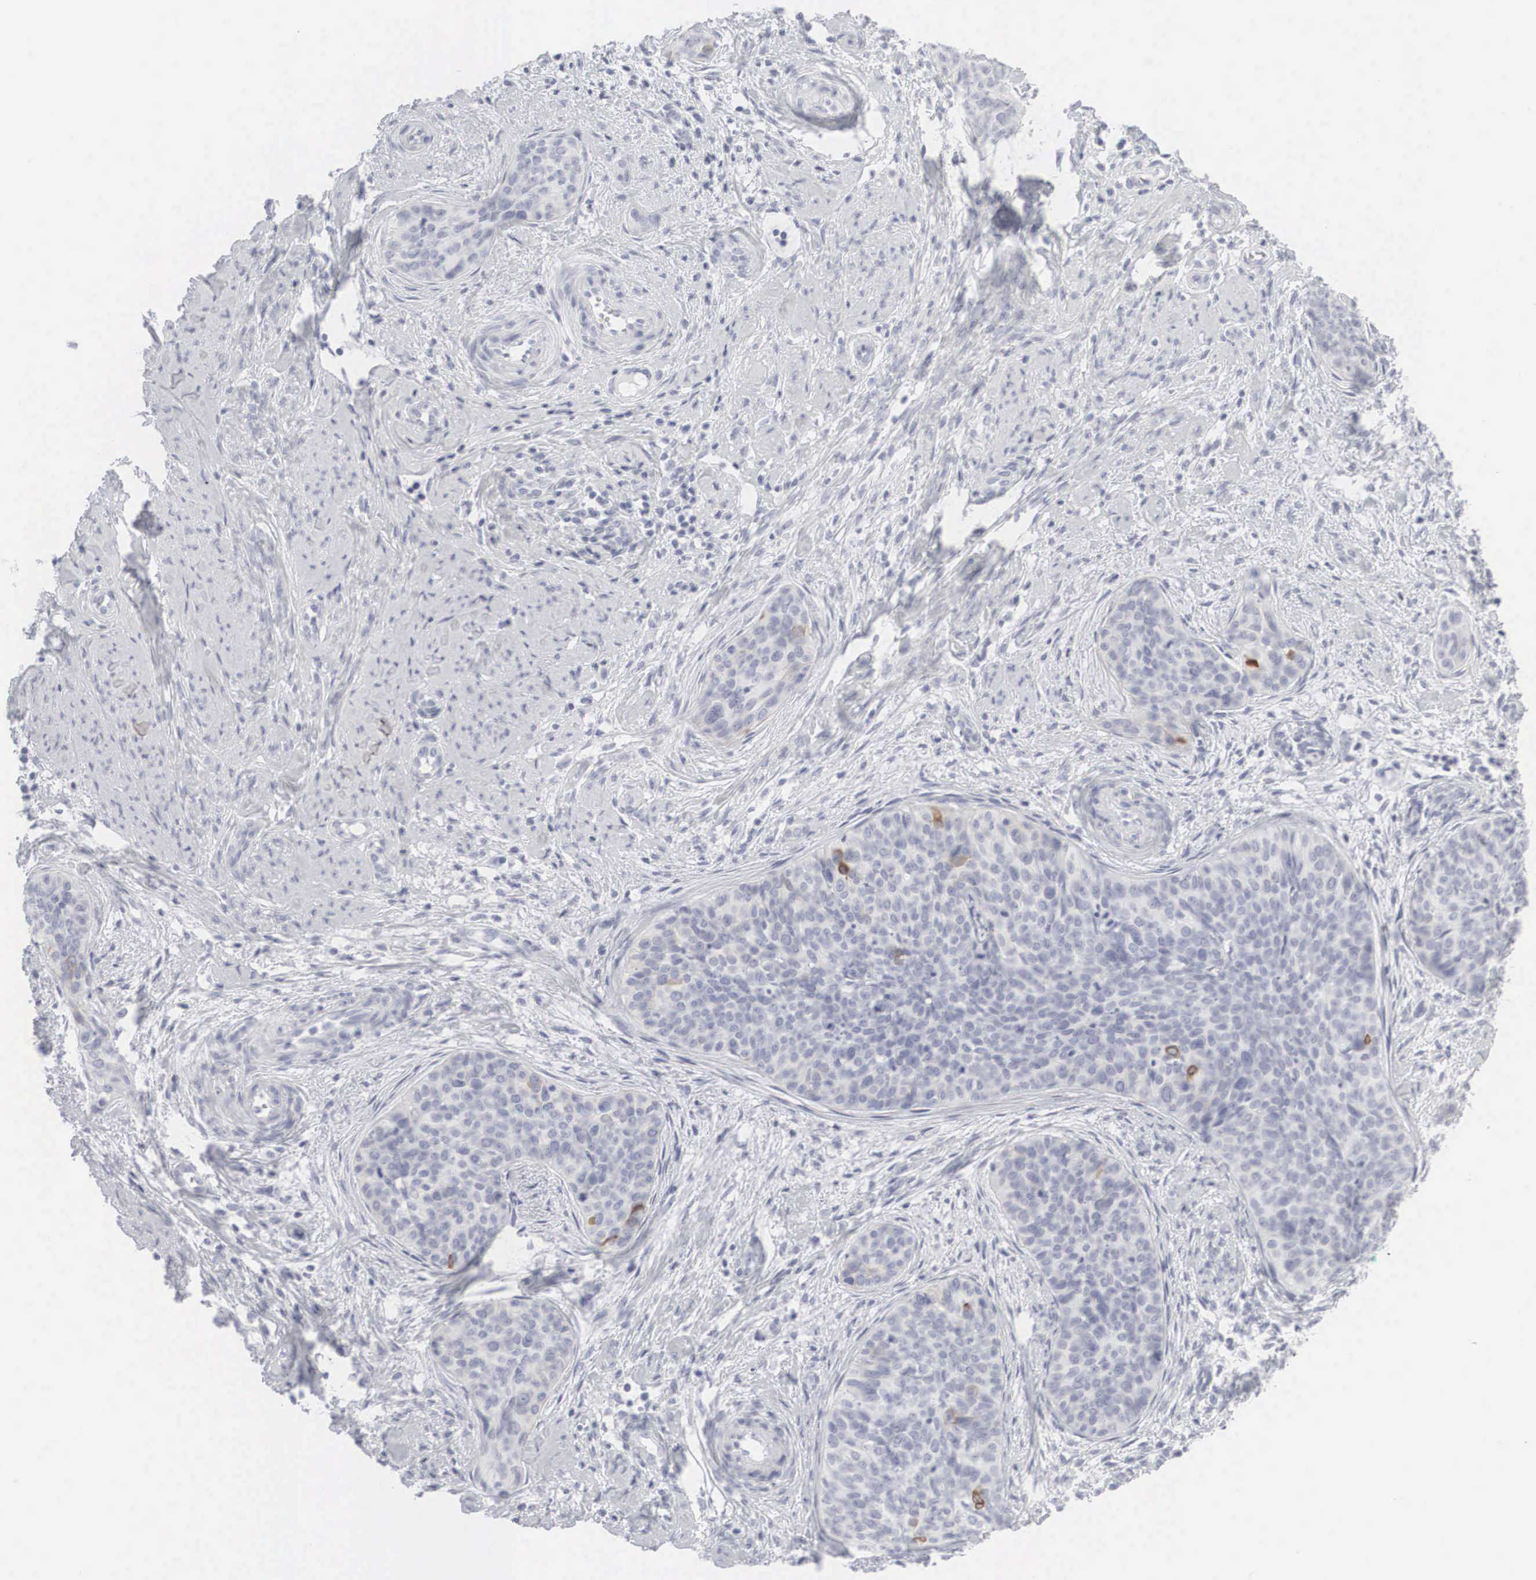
{"staining": {"intensity": "moderate", "quantity": "<25%", "location": "cytoplasmic/membranous"}, "tissue": "cervical cancer", "cell_type": "Tumor cells", "image_type": "cancer", "snomed": [{"axis": "morphology", "description": "Squamous cell carcinoma, NOS"}, {"axis": "topography", "description": "Cervix"}], "caption": "IHC (DAB) staining of human cervical squamous cell carcinoma displays moderate cytoplasmic/membranous protein expression in about <25% of tumor cells.", "gene": "KRT14", "patient": {"sex": "female", "age": 34}}